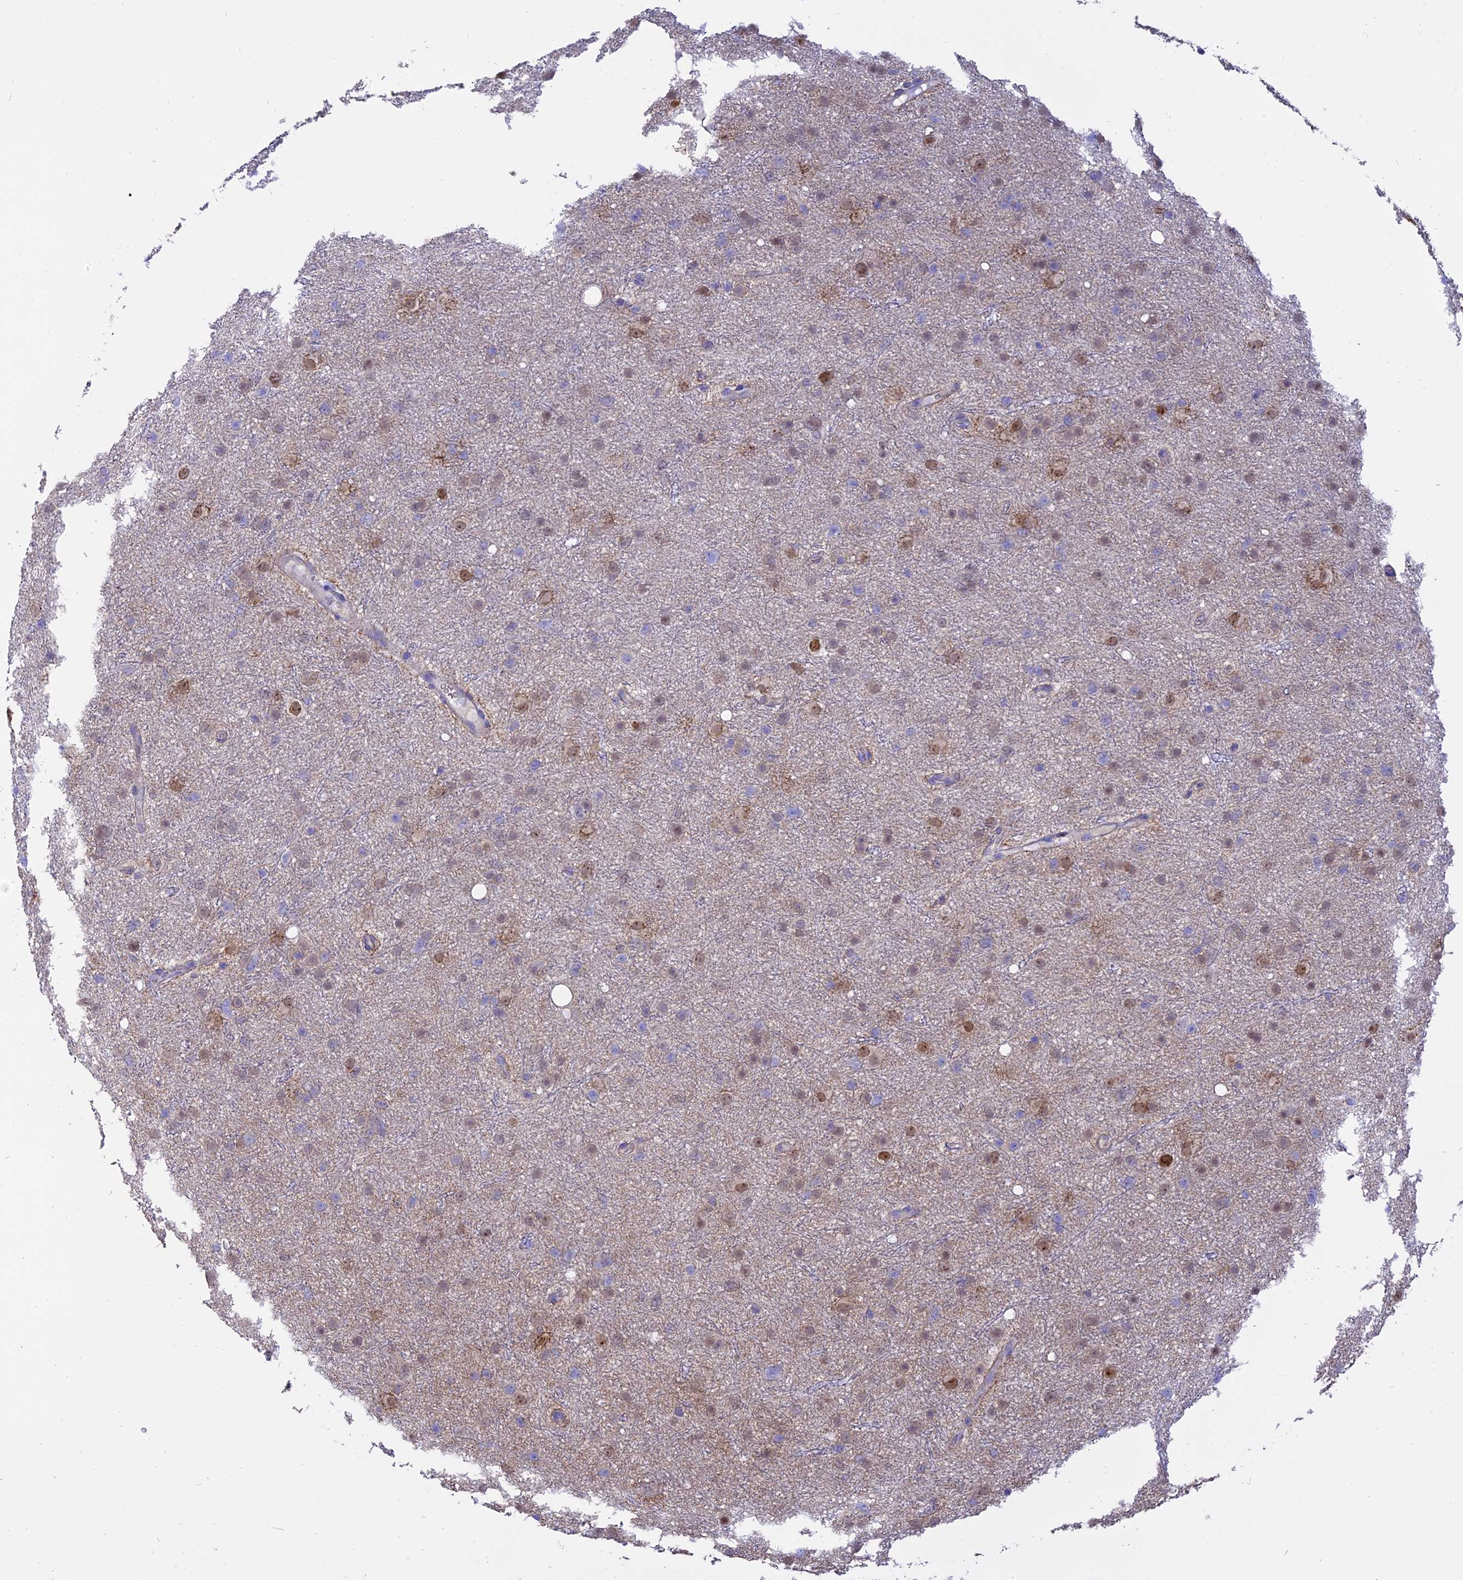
{"staining": {"intensity": "negative", "quantity": "none", "location": "none"}, "tissue": "glioma", "cell_type": "Tumor cells", "image_type": "cancer", "snomed": [{"axis": "morphology", "description": "Glioma, malignant, Low grade"}, {"axis": "topography", "description": "Cerebral cortex"}], "caption": "Glioma stained for a protein using immunohistochemistry (IHC) shows no staining tumor cells.", "gene": "CENPV", "patient": {"sex": "female", "age": 39}}